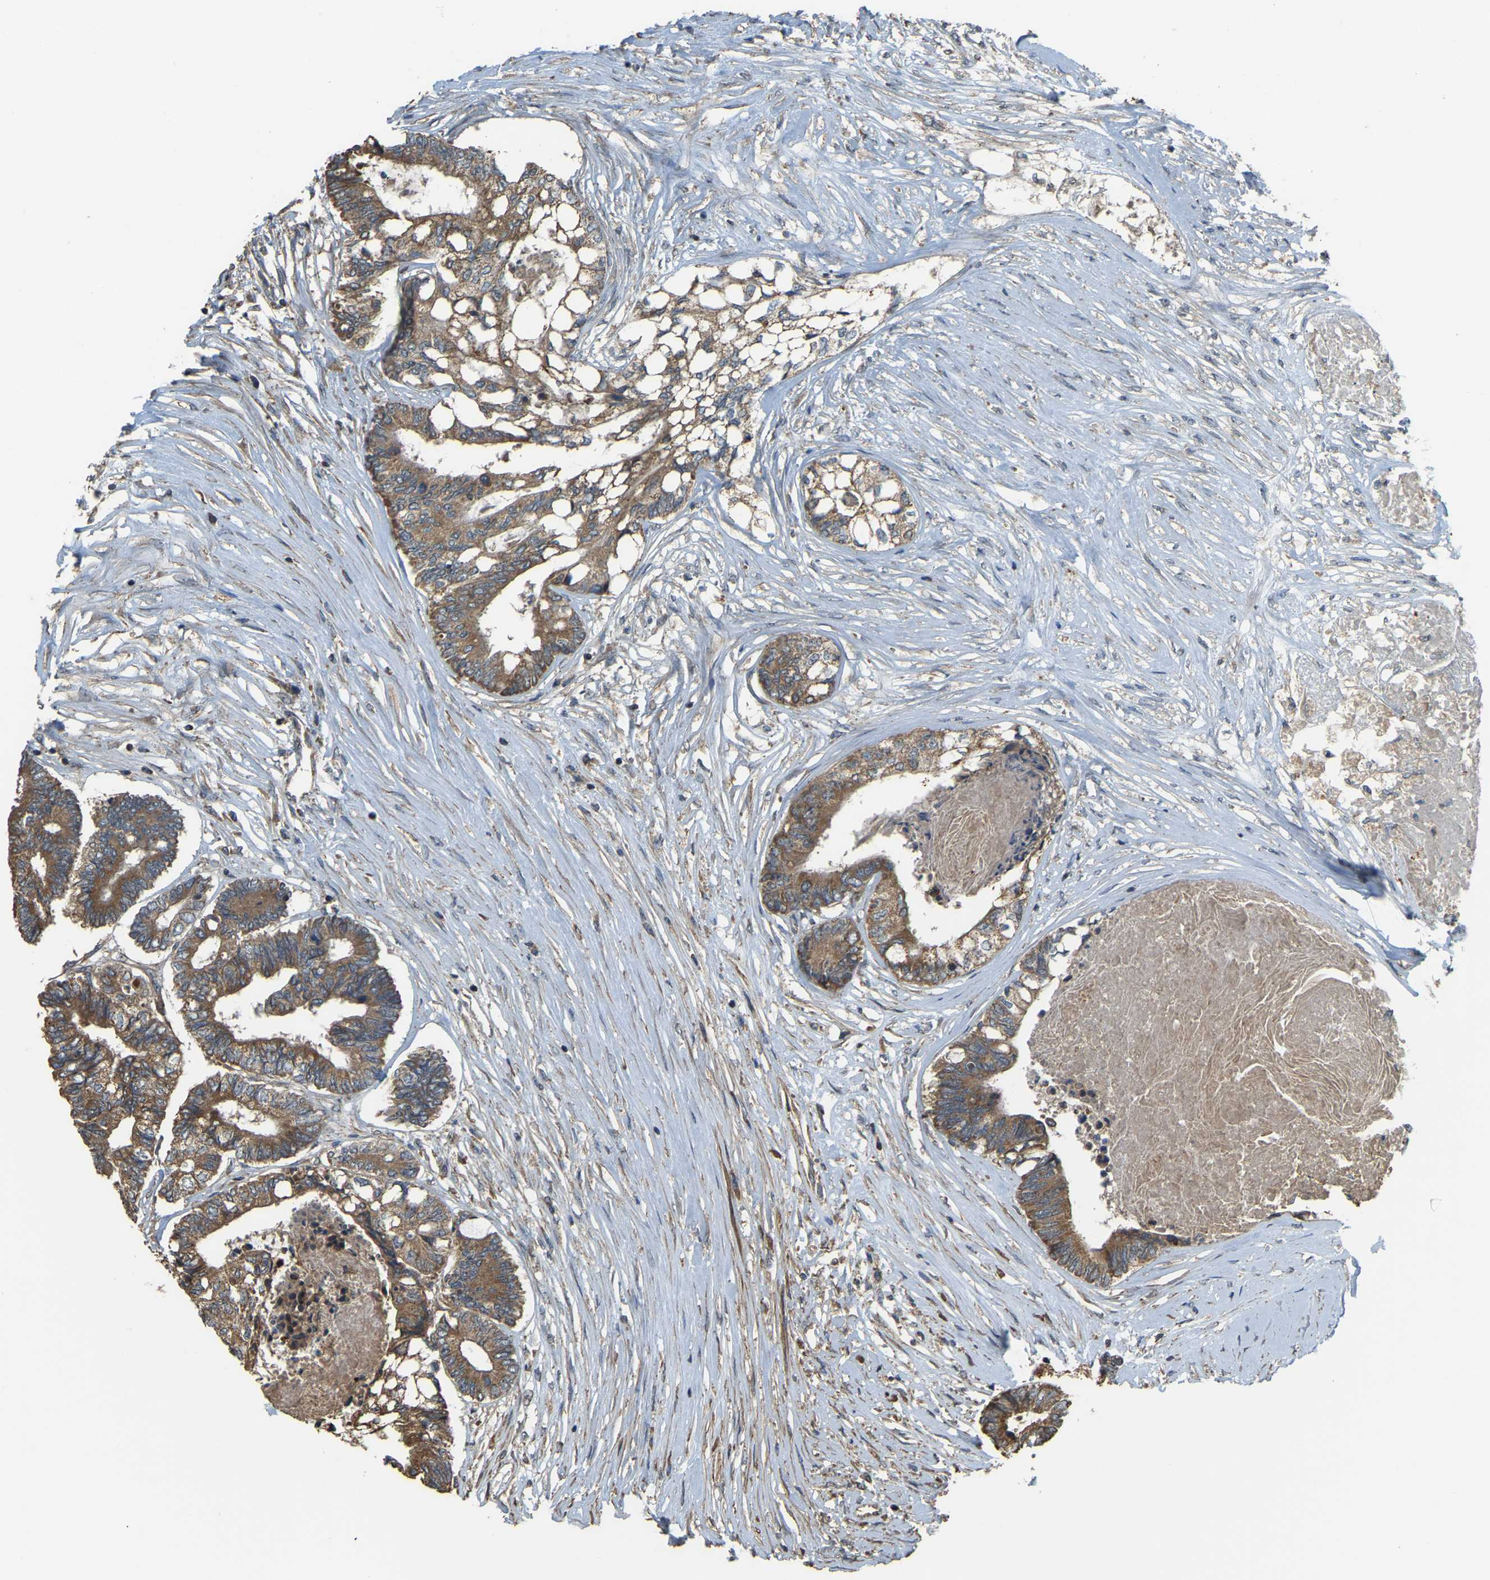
{"staining": {"intensity": "moderate", "quantity": ">75%", "location": "cytoplasmic/membranous"}, "tissue": "colorectal cancer", "cell_type": "Tumor cells", "image_type": "cancer", "snomed": [{"axis": "morphology", "description": "Adenocarcinoma, NOS"}, {"axis": "topography", "description": "Rectum"}], "caption": "Colorectal cancer stained with DAB (3,3'-diaminobenzidine) immunohistochemistry shows medium levels of moderate cytoplasmic/membranous positivity in about >75% of tumor cells.", "gene": "GNG2", "patient": {"sex": "male", "age": 63}}